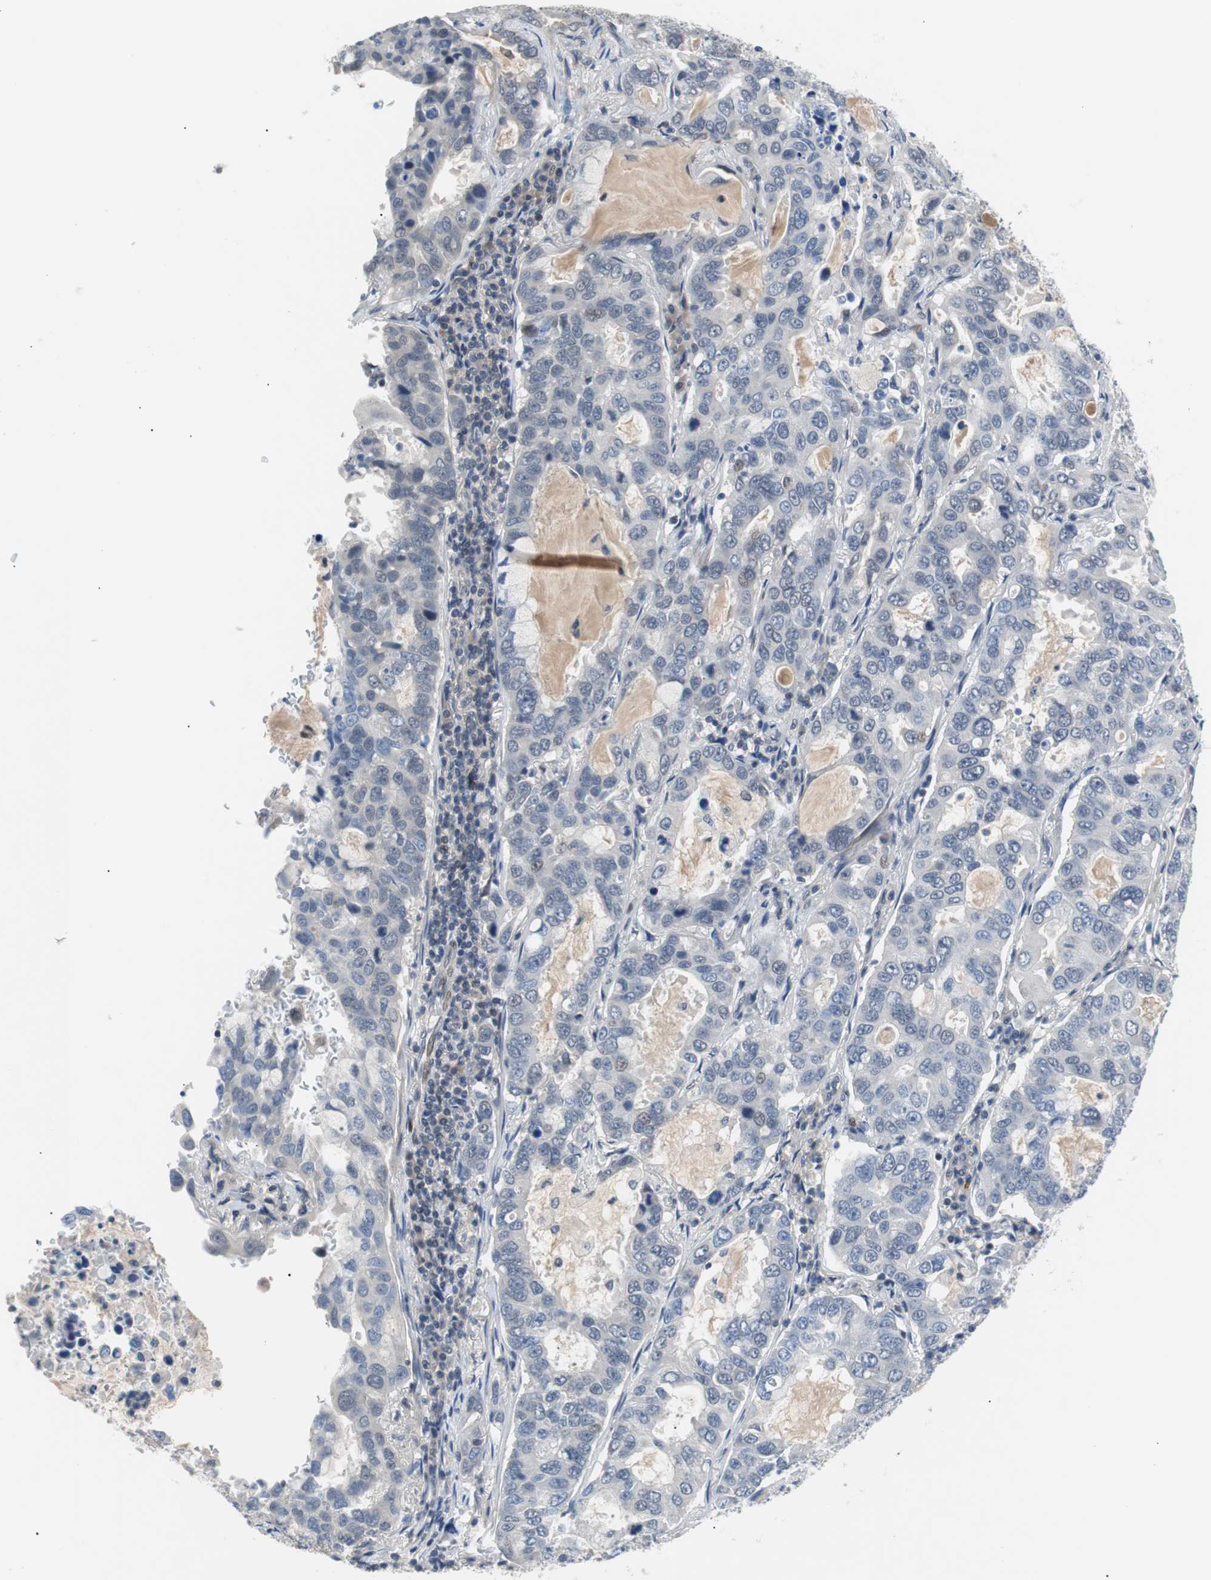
{"staining": {"intensity": "negative", "quantity": "none", "location": "none"}, "tissue": "lung cancer", "cell_type": "Tumor cells", "image_type": "cancer", "snomed": [{"axis": "morphology", "description": "Adenocarcinoma, NOS"}, {"axis": "topography", "description": "Lung"}], "caption": "There is no significant expression in tumor cells of adenocarcinoma (lung).", "gene": "MAP2K4", "patient": {"sex": "male", "age": 64}}